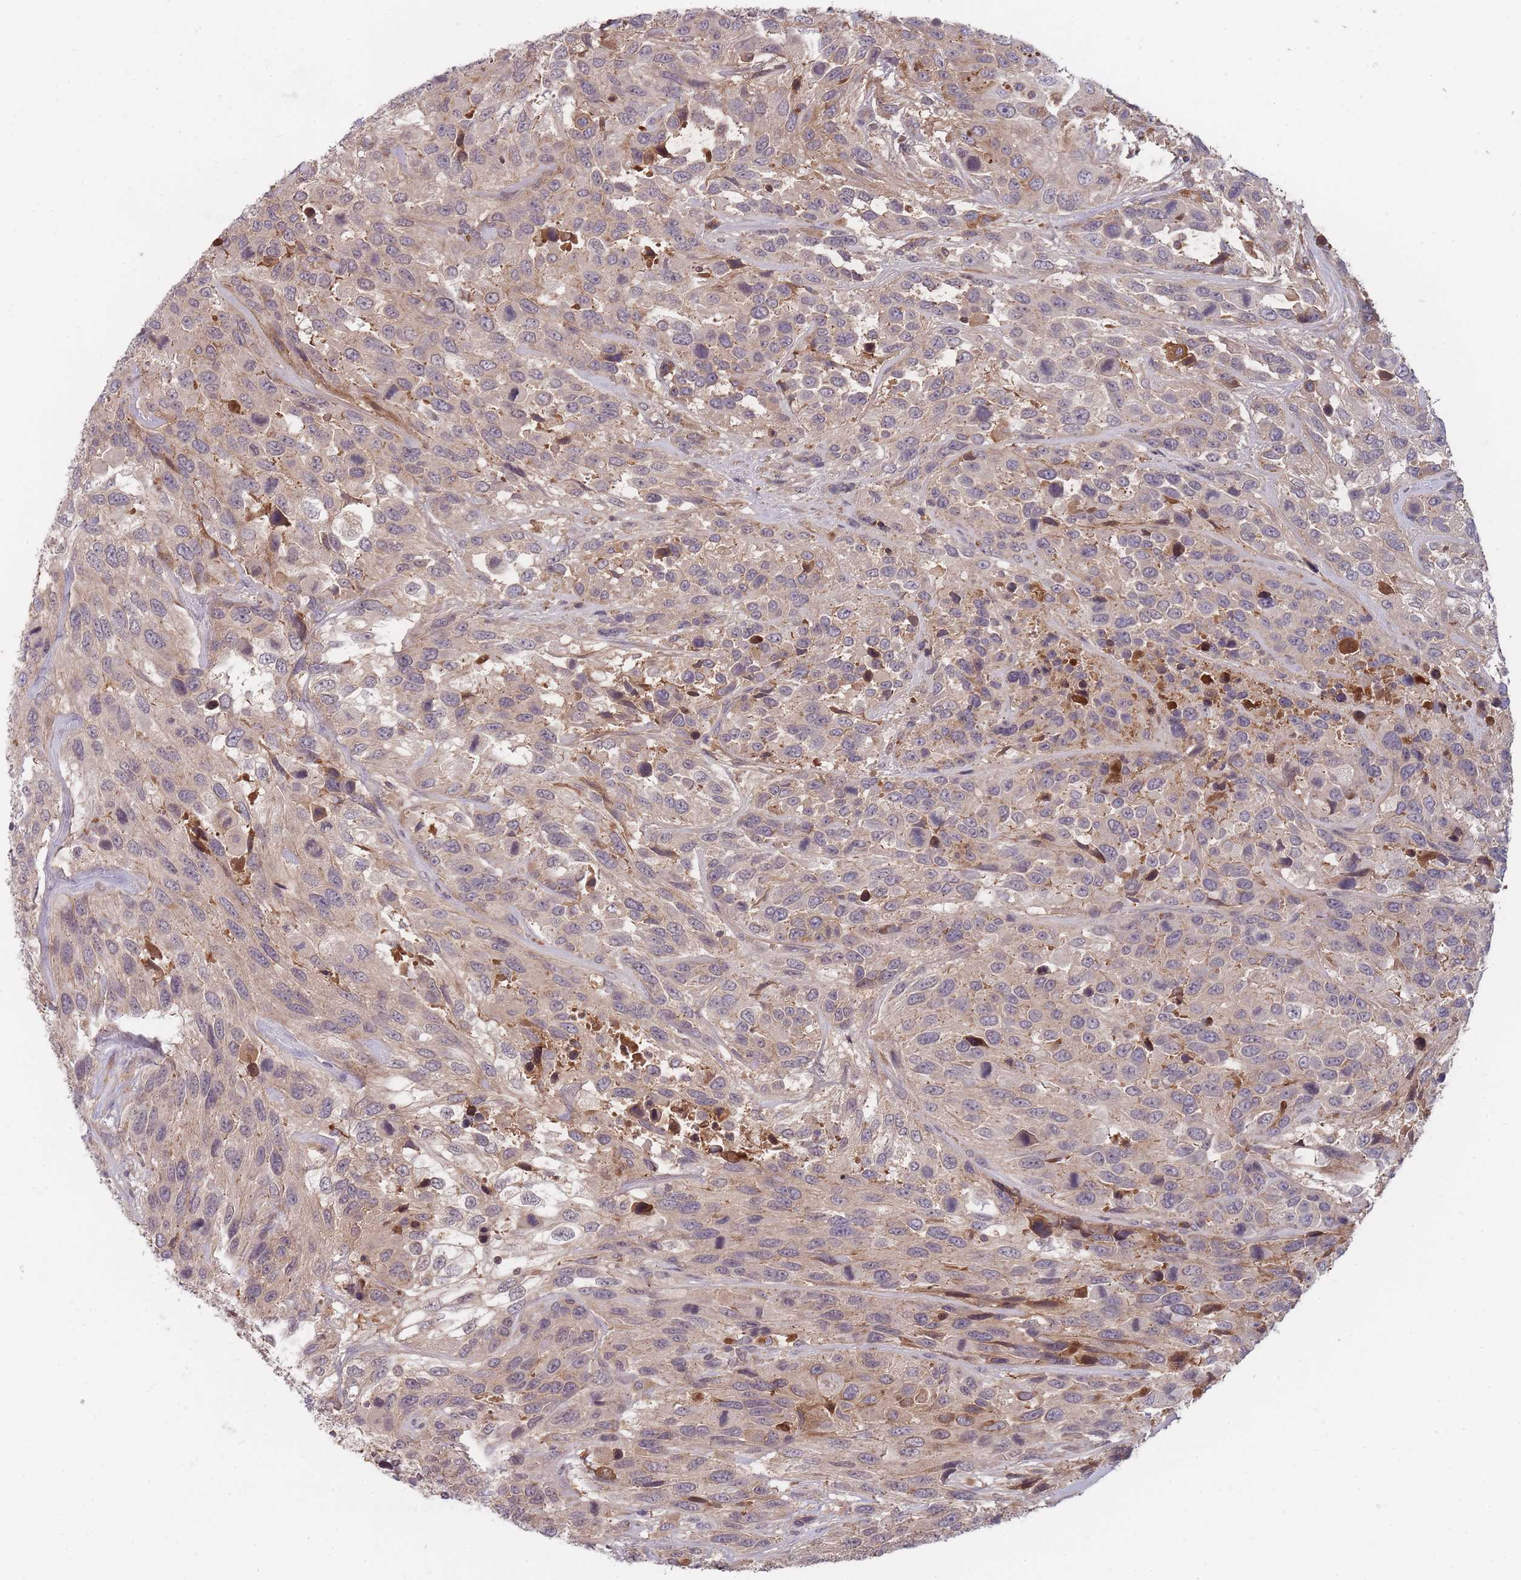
{"staining": {"intensity": "weak", "quantity": "<25%", "location": "cytoplasmic/membranous"}, "tissue": "urothelial cancer", "cell_type": "Tumor cells", "image_type": "cancer", "snomed": [{"axis": "morphology", "description": "Urothelial carcinoma, High grade"}, {"axis": "topography", "description": "Urinary bladder"}], "caption": "Tumor cells are negative for protein expression in human urothelial cancer.", "gene": "RALGDS", "patient": {"sex": "female", "age": 70}}